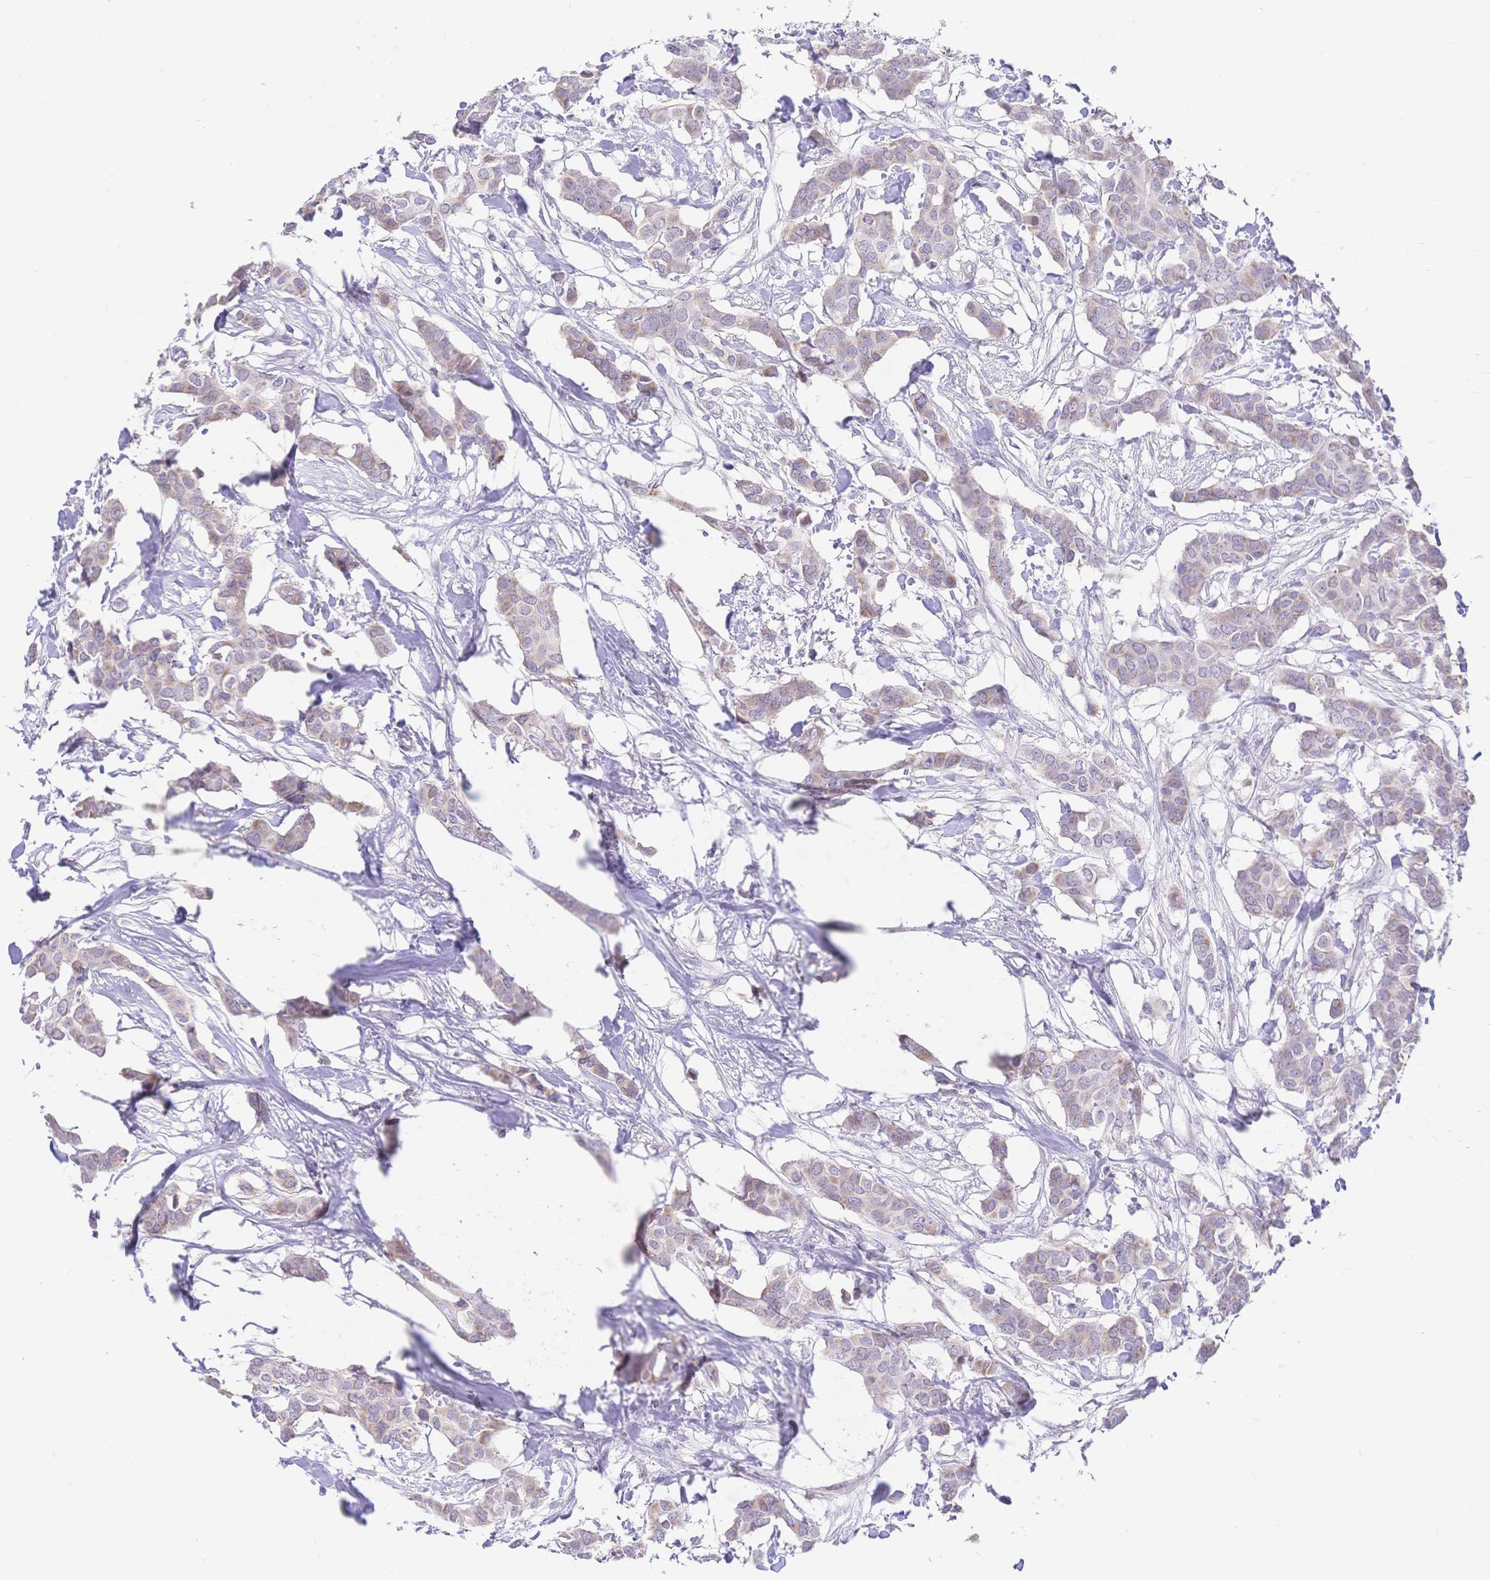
{"staining": {"intensity": "weak", "quantity": "25%-75%", "location": "cytoplasmic/membranous"}, "tissue": "breast cancer", "cell_type": "Tumor cells", "image_type": "cancer", "snomed": [{"axis": "morphology", "description": "Duct carcinoma"}, {"axis": "topography", "description": "Breast"}], "caption": "A high-resolution image shows immunohistochemistry staining of breast cancer (infiltrating ductal carcinoma), which reveals weak cytoplasmic/membranous positivity in approximately 25%-75% of tumor cells. The protein of interest is stained brown, and the nuclei are stained in blue (DAB (3,3'-diaminobenzidine) IHC with brightfield microscopy, high magnification).", "gene": "CLEC18B", "patient": {"sex": "female", "age": 62}}